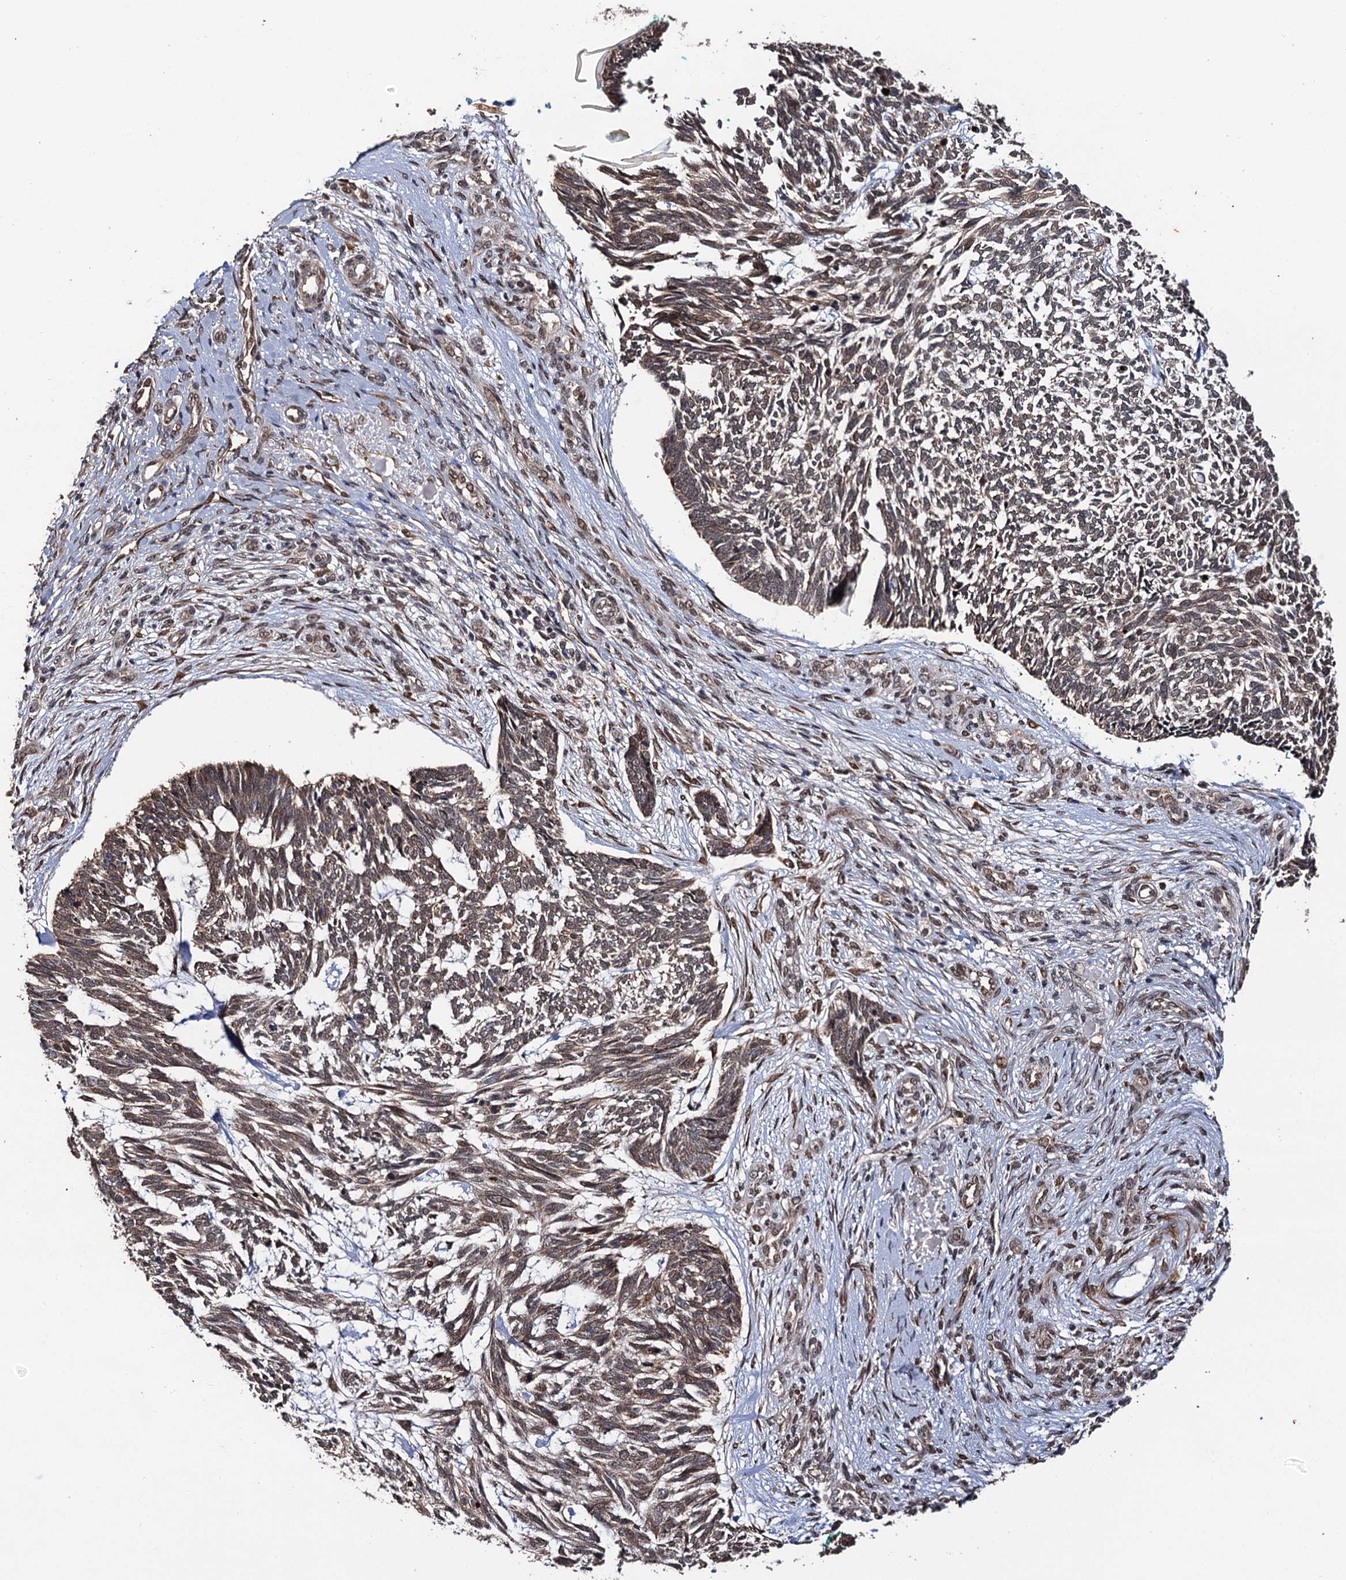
{"staining": {"intensity": "moderate", "quantity": ">75%", "location": "cytoplasmic/membranous"}, "tissue": "skin cancer", "cell_type": "Tumor cells", "image_type": "cancer", "snomed": [{"axis": "morphology", "description": "Basal cell carcinoma"}, {"axis": "topography", "description": "Skin"}], "caption": "Protein staining by immunohistochemistry (IHC) exhibits moderate cytoplasmic/membranous positivity in approximately >75% of tumor cells in skin cancer.", "gene": "LRRC63", "patient": {"sex": "male", "age": 88}}